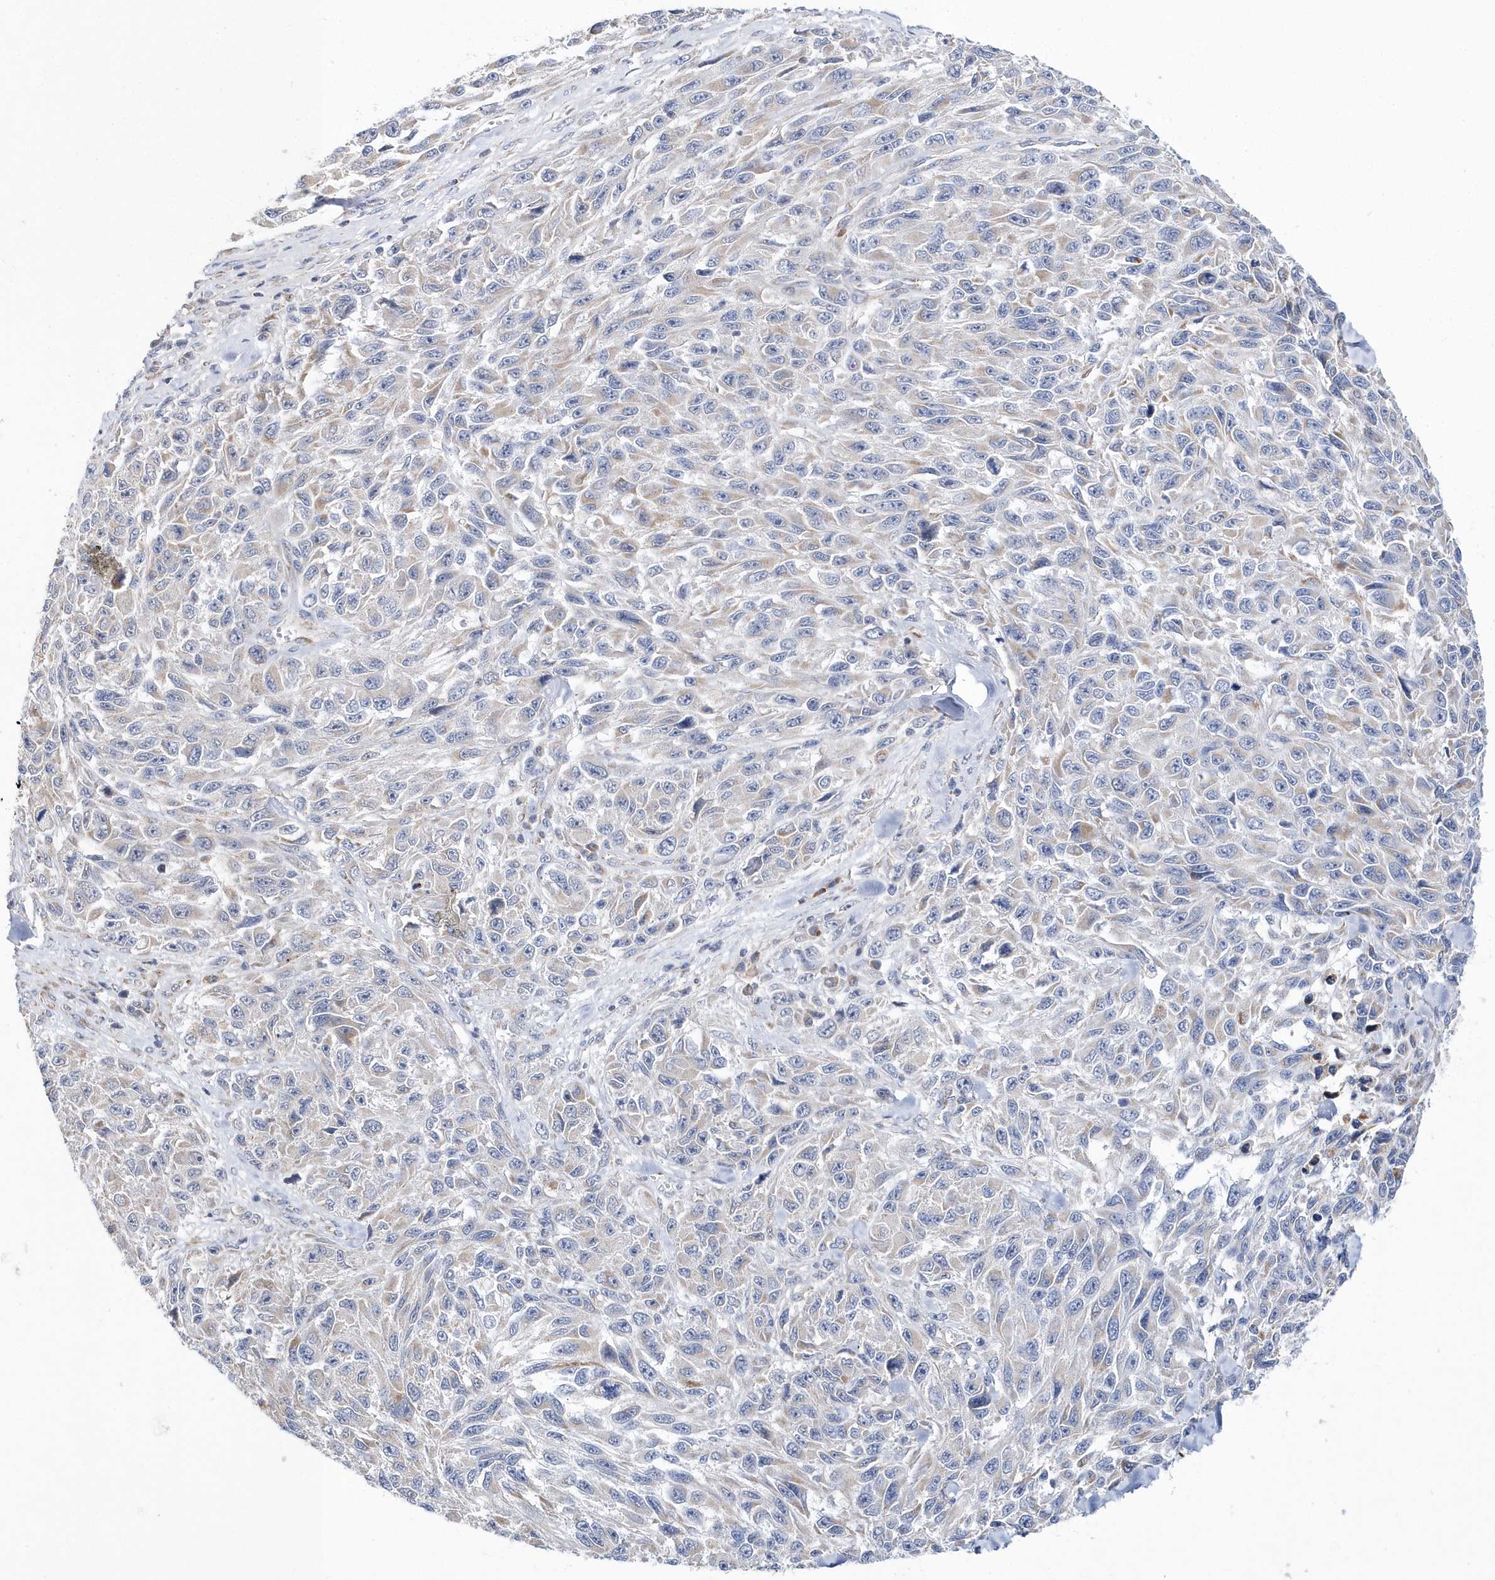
{"staining": {"intensity": "negative", "quantity": "none", "location": "none"}, "tissue": "melanoma", "cell_type": "Tumor cells", "image_type": "cancer", "snomed": [{"axis": "morphology", "description": "Malignant melanoma, NOS"}, {"axis": "topography", "description": "Skin"}], "caption": "The photomicrograph demonstrates no significant expression in tumor cells of melanoma.", "gene": "SPATA5", "patient": {"sex": "female", "age": 96}}